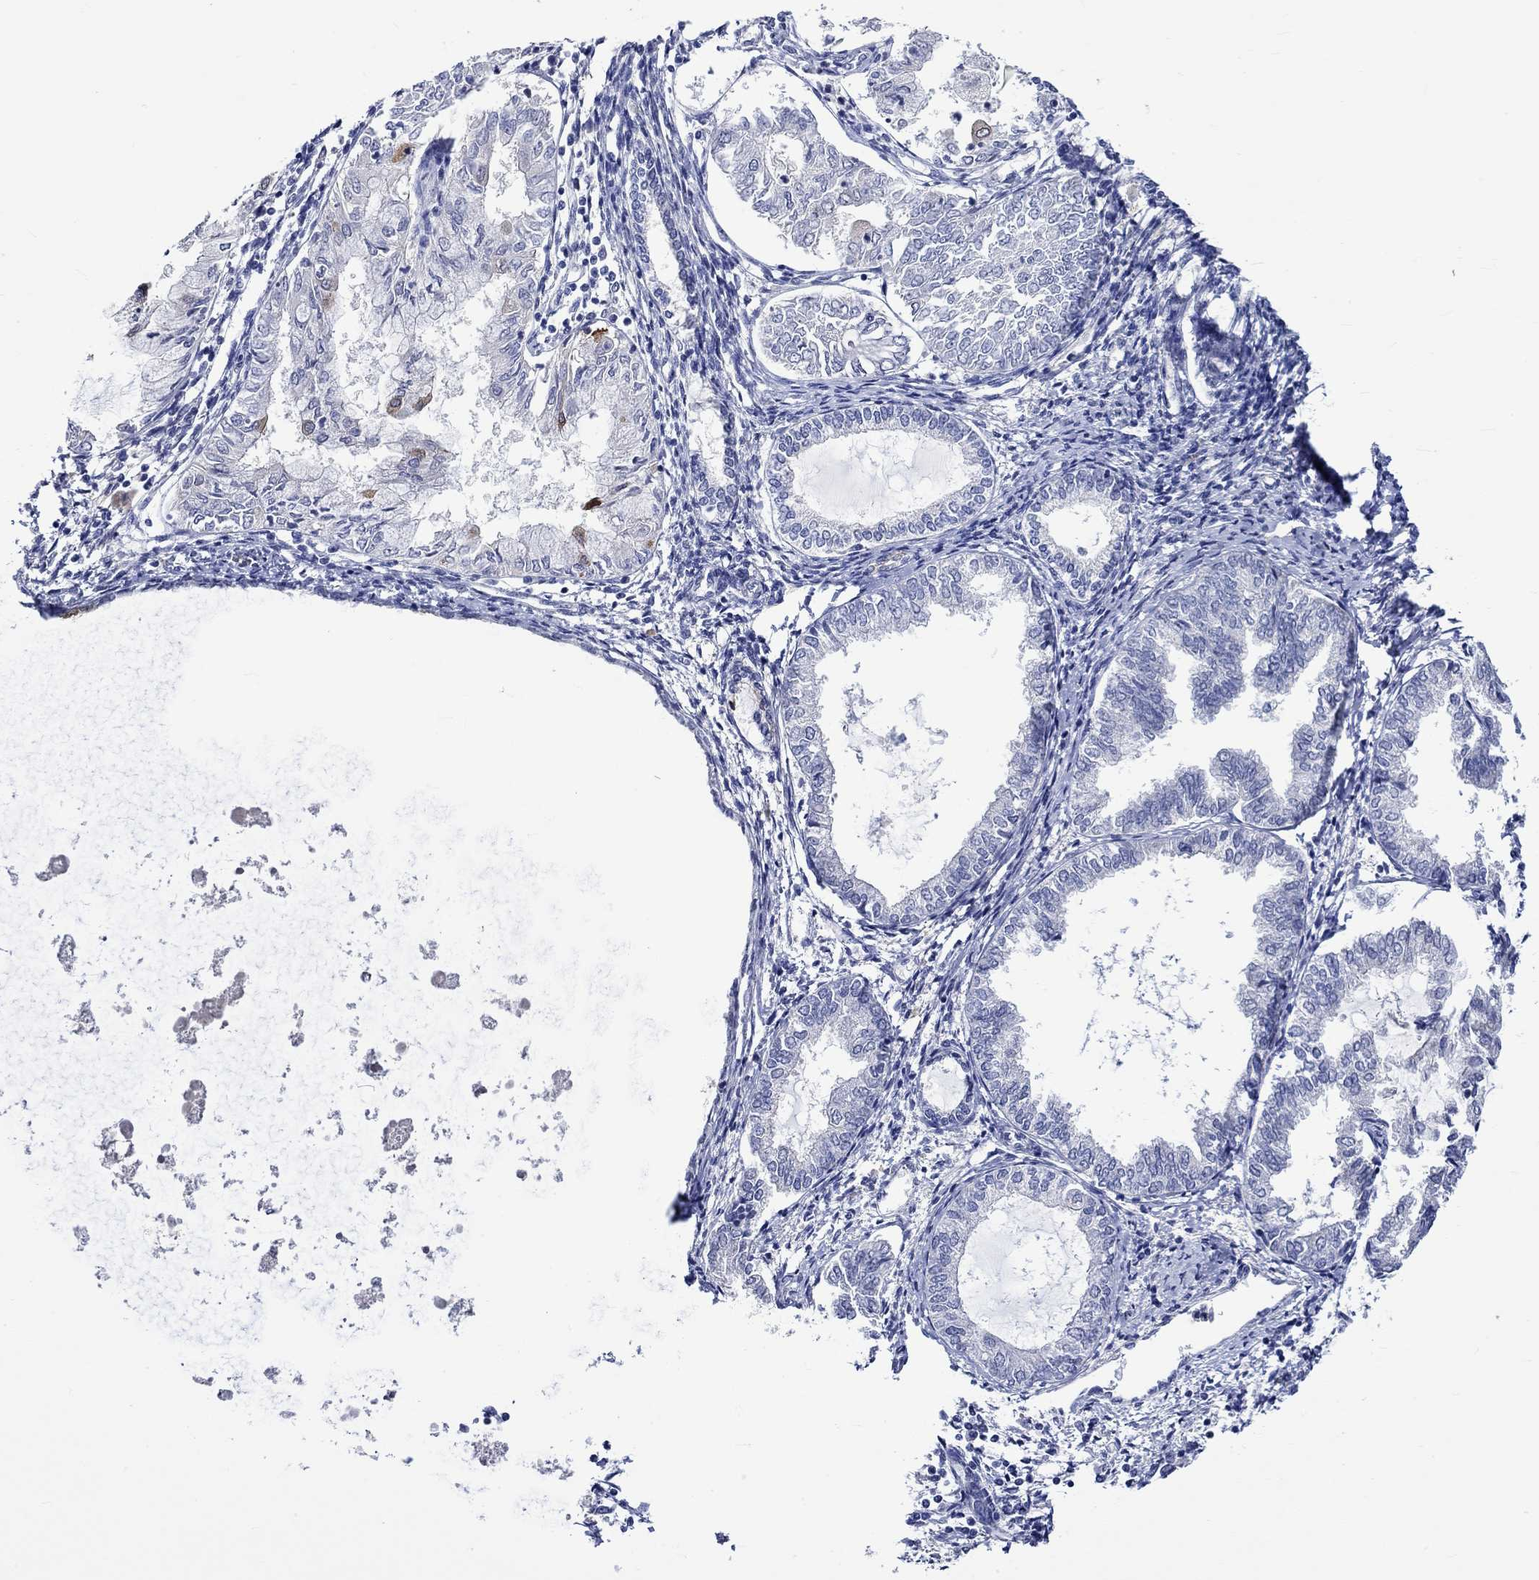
{"staining": {"intensity": "strong", "quantity": "<25%", "location": "cytoplasmic/membranous"}, "tissue": "endometrial cancer", "cell_type": "Tumor cells", "image_type": "cancer", "snomed": [{"axis": "morphology", "description": "Adenocarcinoma, NOS"}, {"axis": "topography", "description": "Endometrium"}], "caption": "Immunohistochemical staining of human endometrial cancer (adenocarcinoma) reveals medium levels of strong cytoplasmic/membranous protein expression in about <25% of tumor cells. The staining was performed using DAB, with brown indicating positive protein expression. Nuclei are stained blue with hematoxylin.", "gene": "CRYAB", "patient": {"sex": "female", "age": 68}}